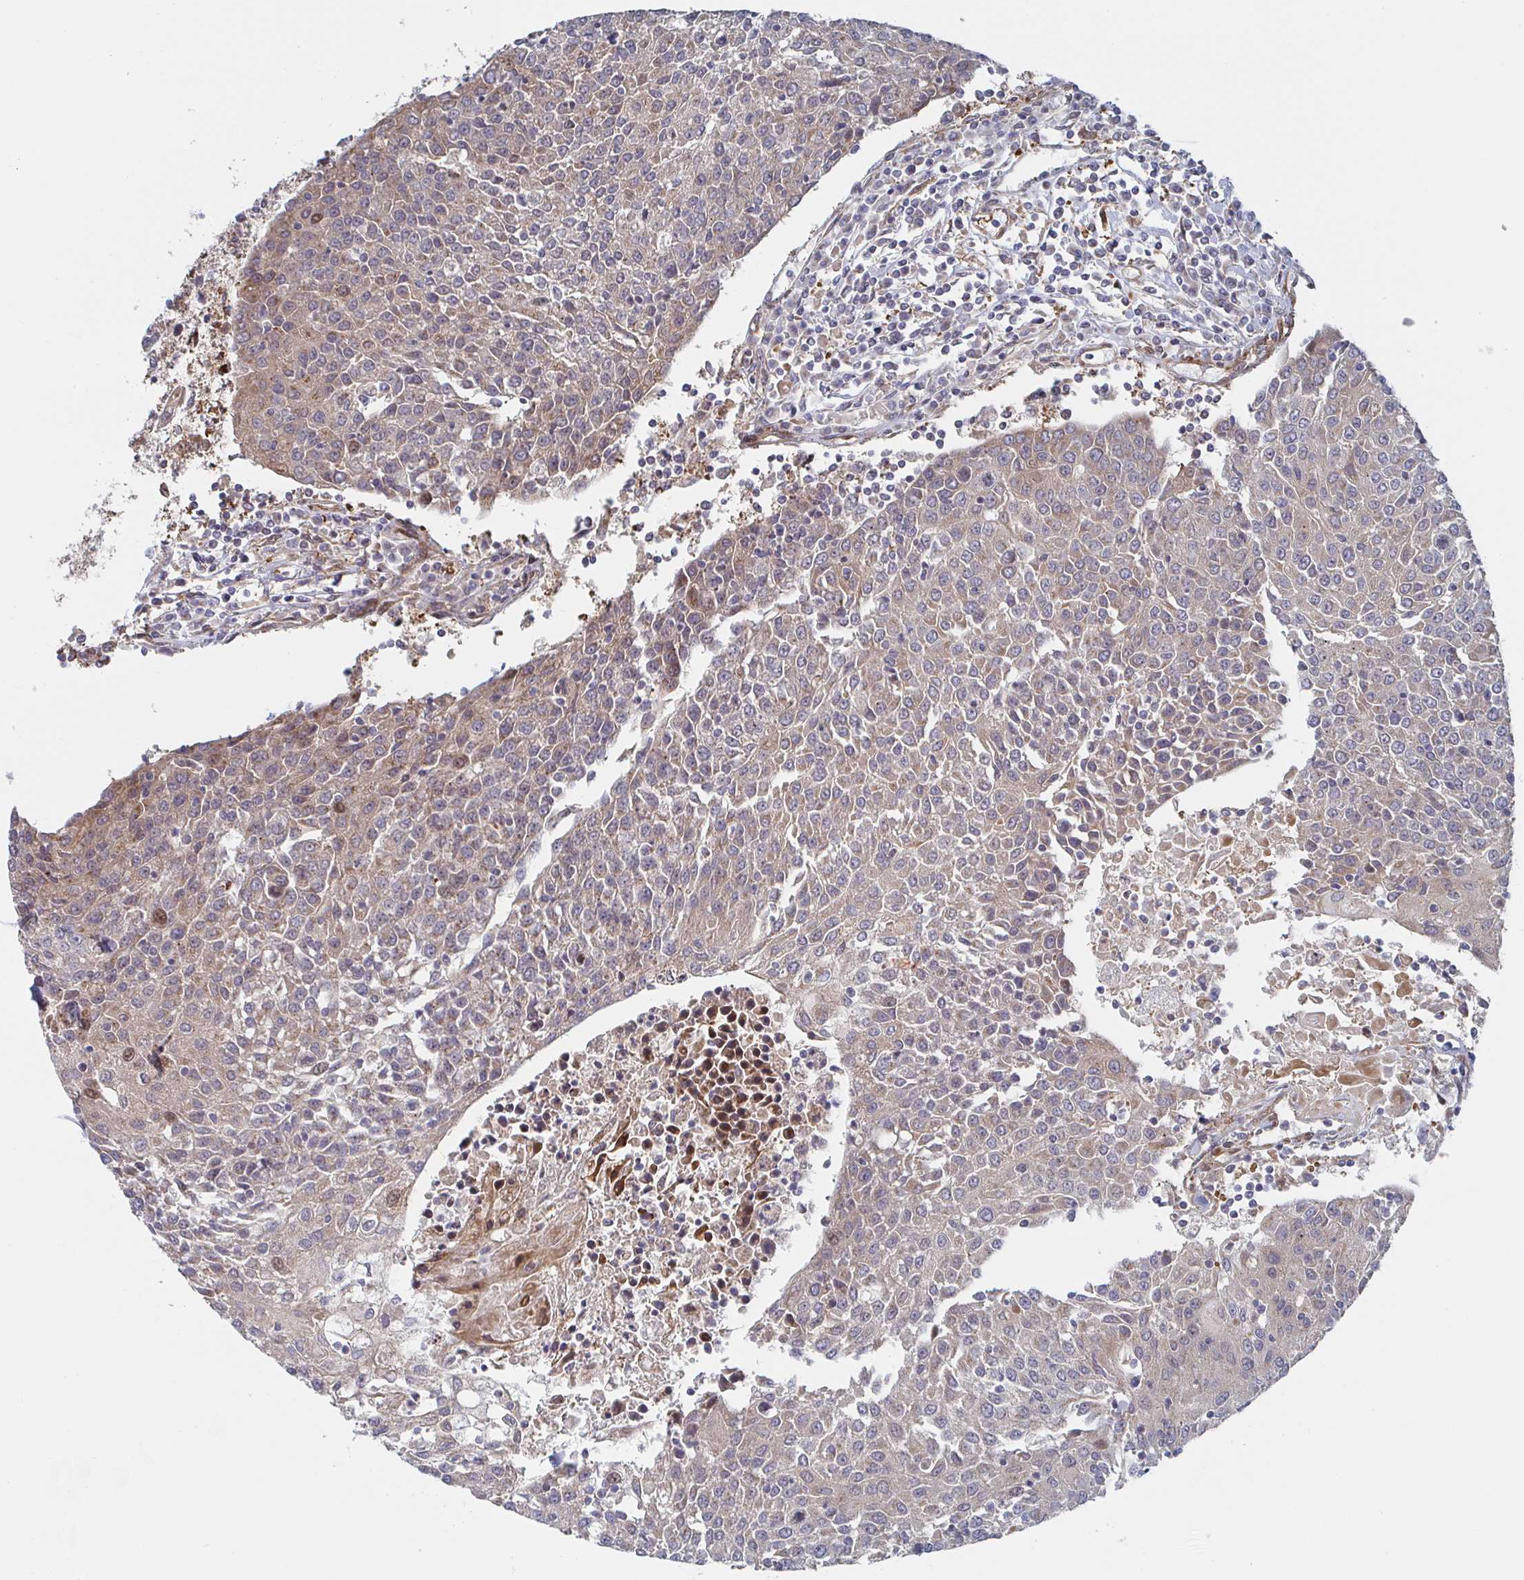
{"staining": {"intensity": "weak", "quantity": "<25%", "location": "cytoplasmic/membranous"}, "tissue": "urothelial cancer", "cell_type": "Tumor cells", "image_type": "cancer", "snomed": [{"axis": "morphology", "description": "Urothelial carcinoma, High grade"}, {"axis": "topography", "description": "Urinary bladder"}], "caption": "DAB immunohistochemical staining of human urothelial carcinoma (high-grade) displays no significant positivity in tumor cells.", "gene": "DVL3", "patient": {"sex": "female", "age": 85}}